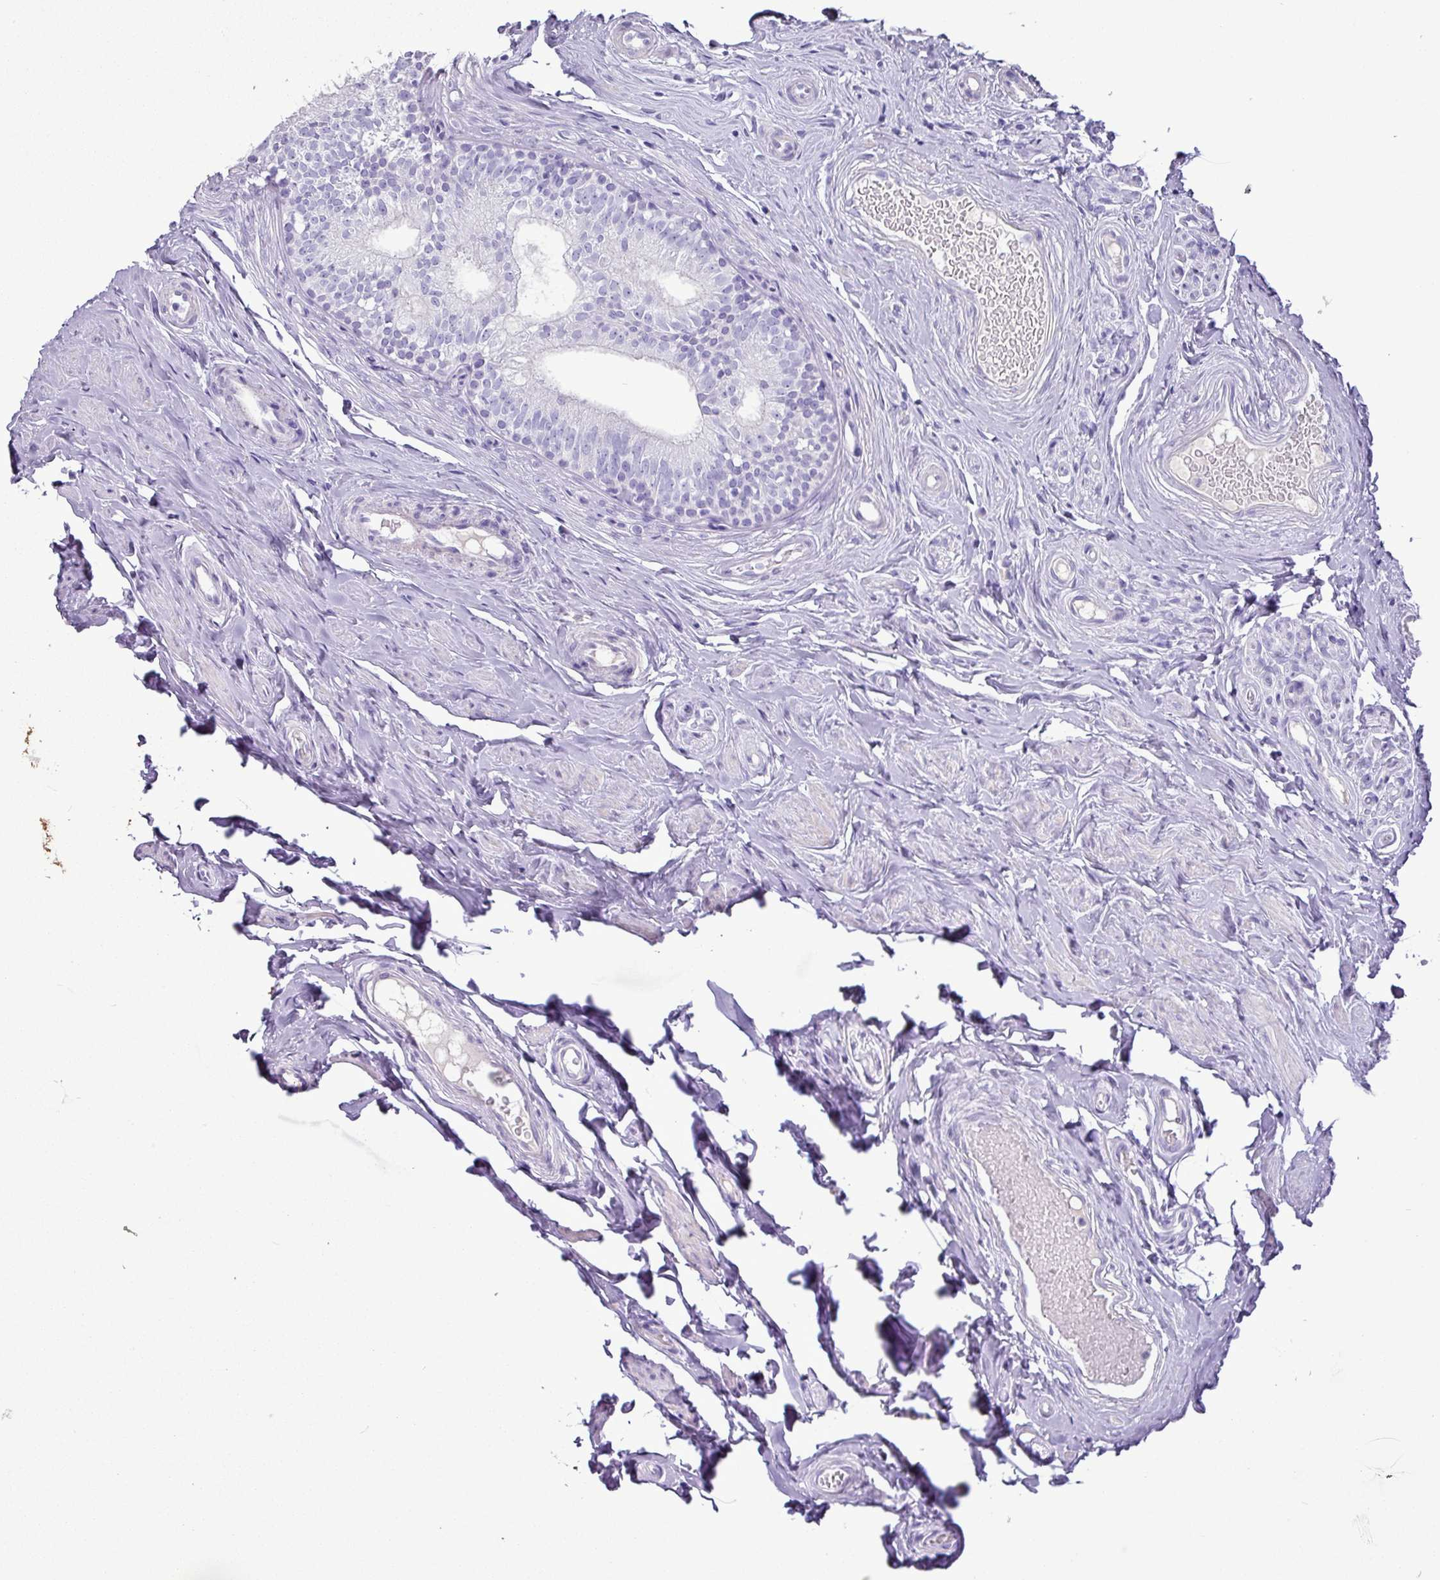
{"staining": {"intensity": "moderate", "quantity": "<25%", "location": "cytoplasmic/membranous"}, "tissue": "epididymis", "cell_type": "Glandular cells", "image_type": "normal", "snomed": [{"axis": "morphology", "description": "Normal tissue, NOS"}, {"axis": "morphology", "description": "Seminoma, NOS"}, {"axis": "topography", "description": "Testis"}, {"axis": "topography", "description": "Epididymis"}], "caption": "DAB immunohistochemical staining of unremarkable human epididymis exhibits moderate cytoplasmic/membranous protein staining in approximately <25% of glandular cells.", "gene": "GSTA1", "patient": {"sex": "male", "age": 45}}